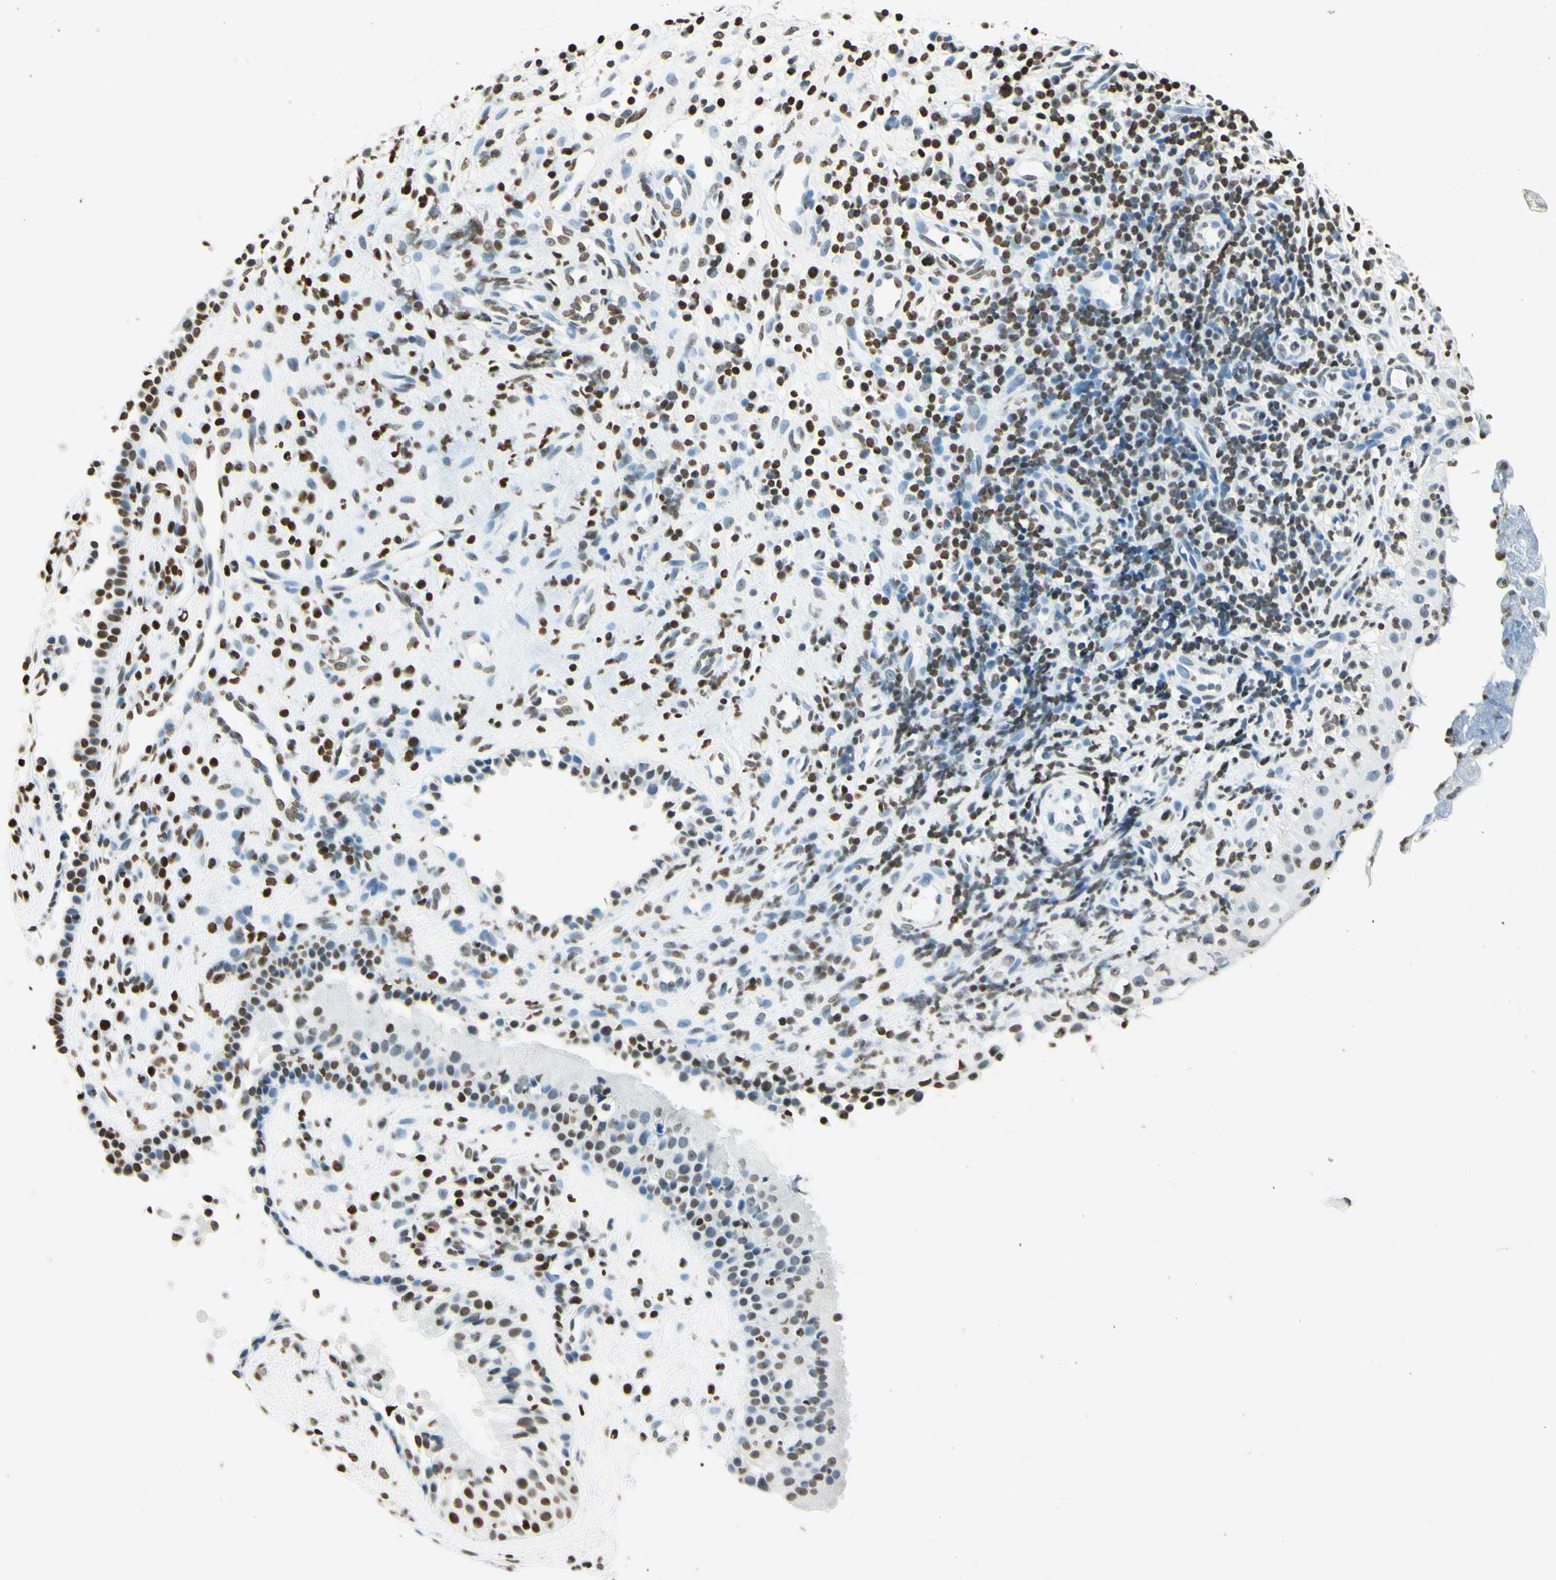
{"staining": {"intensity": "strong", "quantity": "25%-75%", "location": "nuclear"}, "tissue": "nasopharynx", "cell_type": "Respiratory epithelial cells", "image_type": "normal", "snomed": [{"axis": "morphology", "description": "Normal tissue, NOS"}, {"axis": "topography", "description": "Nasopharynx"}], "caption": "Protein staining by immunohistochemistry reveals strong nuclear positivity in approximately 25%-75% of respiratory epithelial cells in unremarkable nasopharynx. (DAB IHC with brightfield microscopy, high magnification).", "gene": "MSH2", "patient": {"sex": "female", "age": 51}}